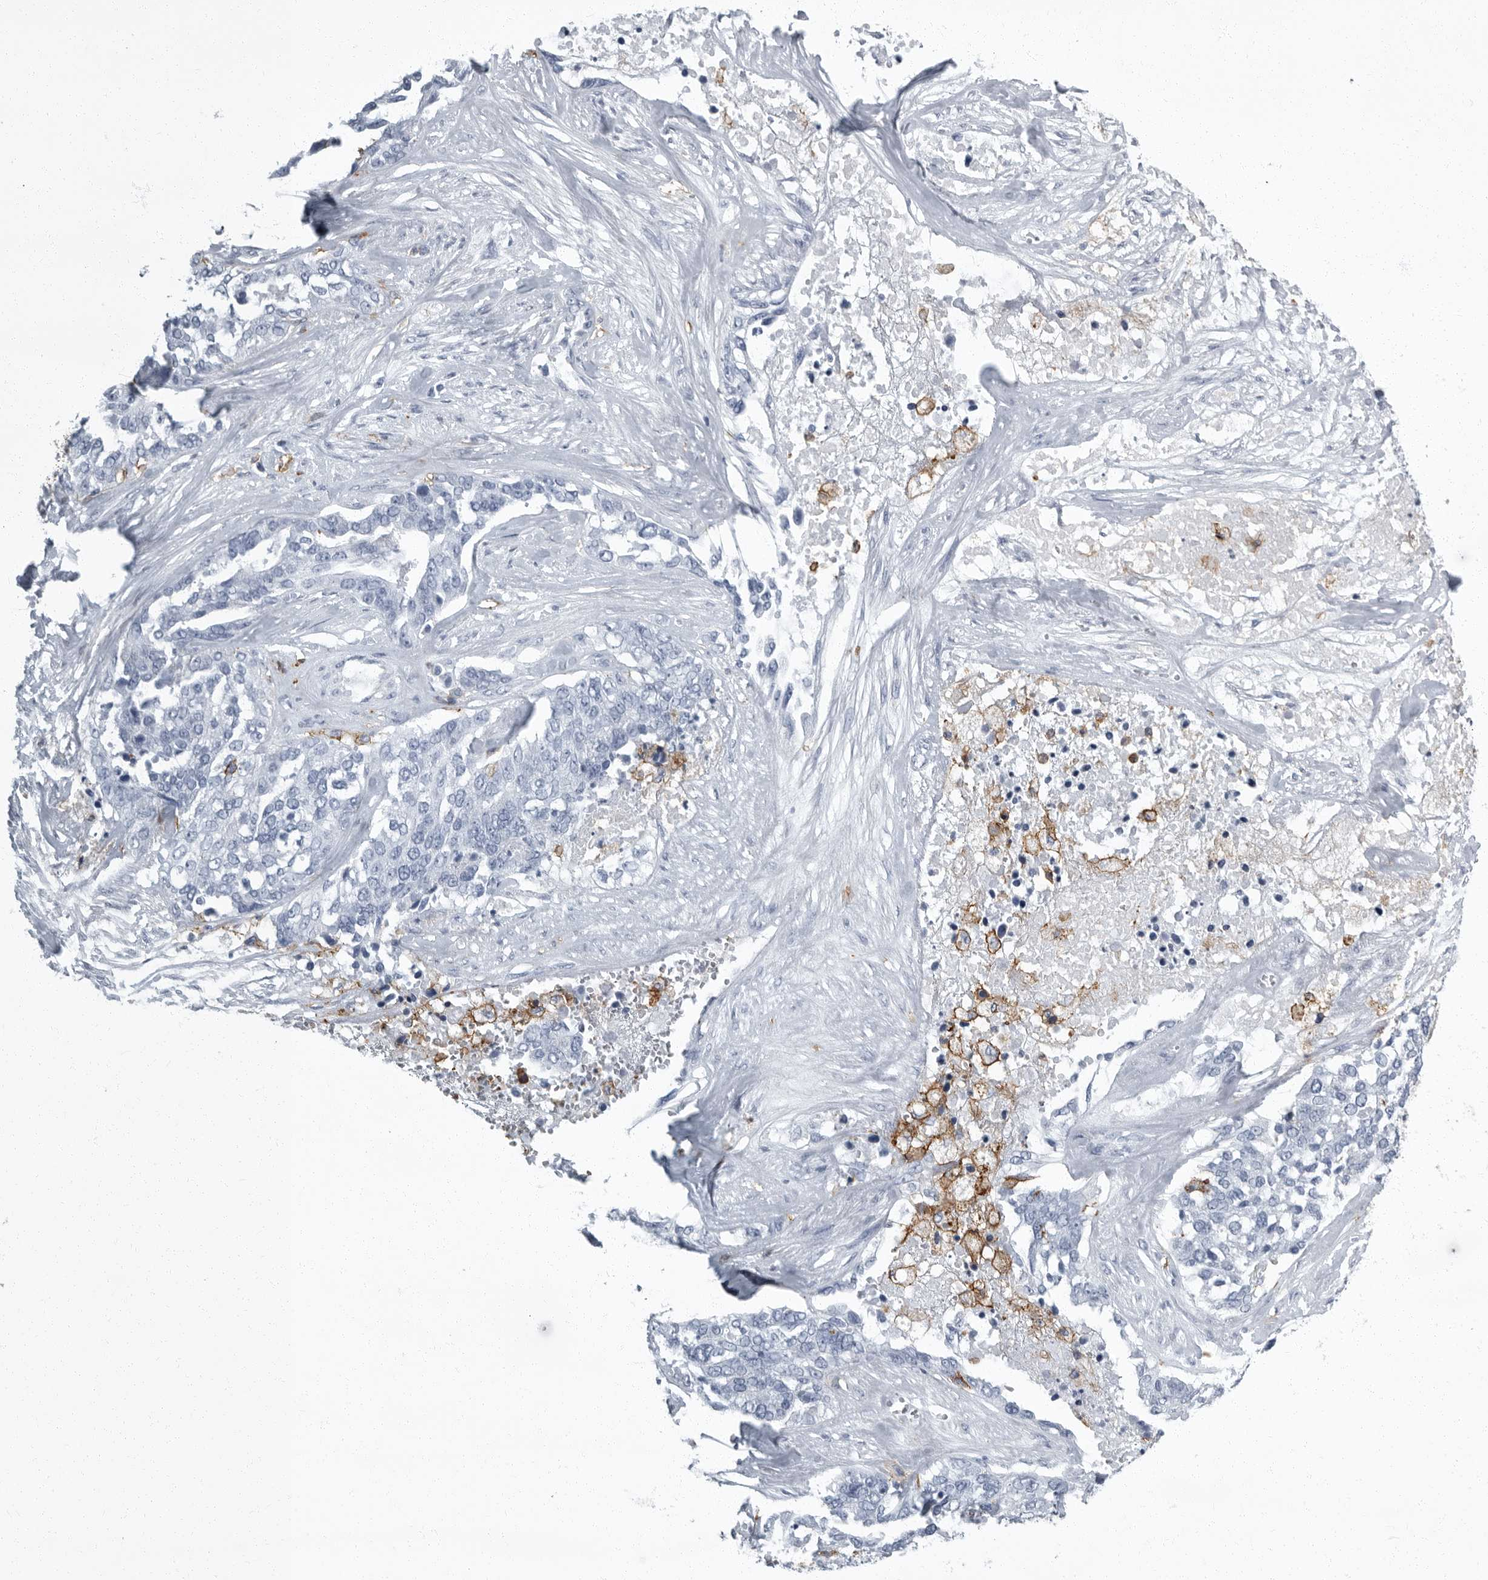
{"staining": {"intensity": "negative", "quantity": "none", "location": "none"}, "tissue": "ovarian cancer", "cell_type": "Tumor cells", "image_type": "cancer", "snomed": [{"axis": "morphology", "description": "Cystadenocarcinoma, serous, NOS"}, {"axis": "topography", "description": "Ovary"}], "caption": "This is a image of immunohistochemistry staining of serous cystadenocarcinoma (ovarian), which shows no expression in tumor cells.", "gene": "FCER1G", "patient": {"sex": "female", "age": 44}}